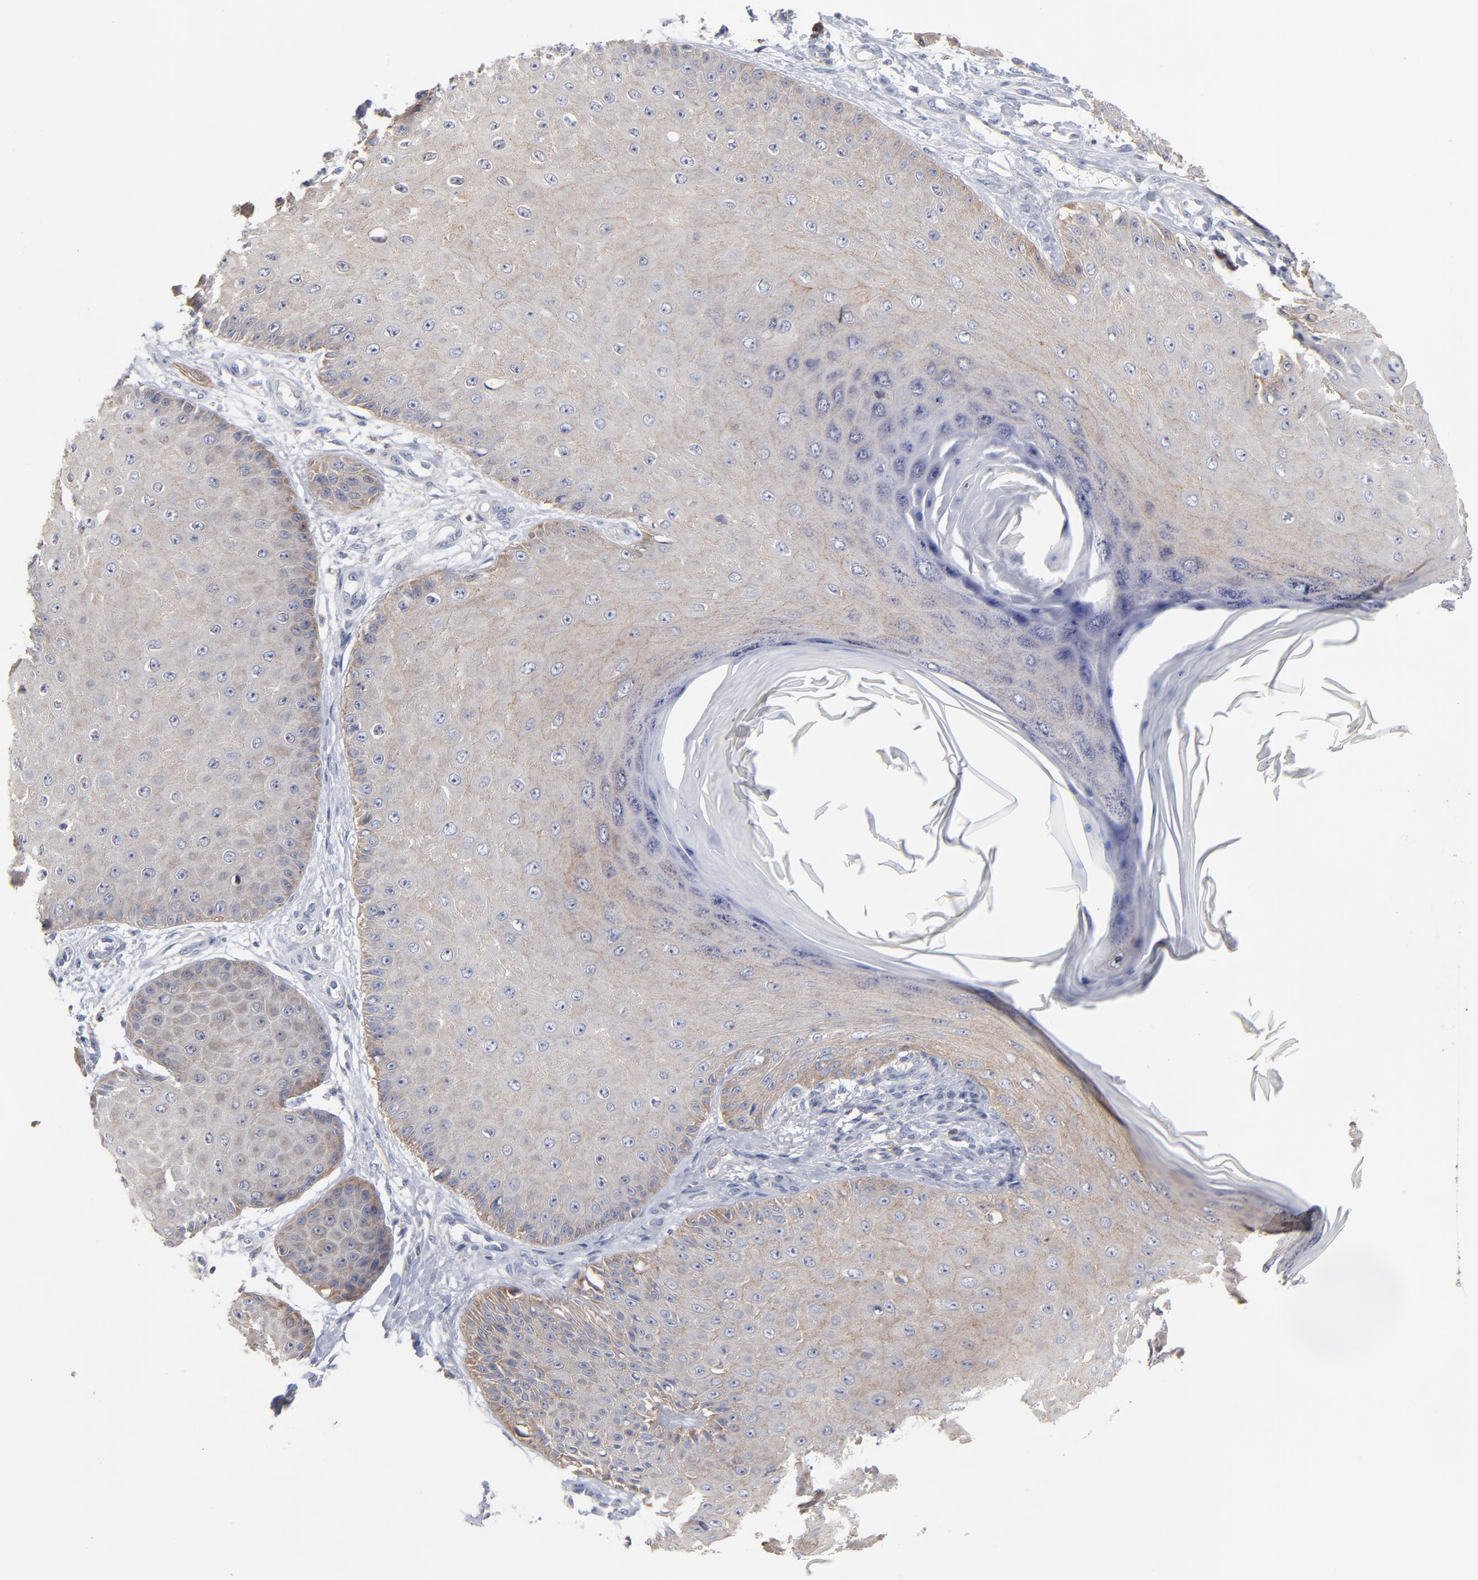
{"staining": {"intensity": "weak", "quantity": ">75%", "location": "cytoplasmic/membranous"}, "tissue": "skin cancer", "cell_type": "Tumor cells", "image_type": "cancer", "snomed": [{"axis": "morphology", "description": "Squamous cell carcinoma, NOS"}, {"axis": "topography", "description": "Skin"}], "caption": "Tumor cells show weak cytoplasmic/membranous expression in about >75% of cells in skin cancer. (Stains: DAB in brown, nuclei in blue, Microscopy: brightfield microscopy at high magnification).", "gene": "PDLIM2", "patient": {"sex": "female", "age": 40}}